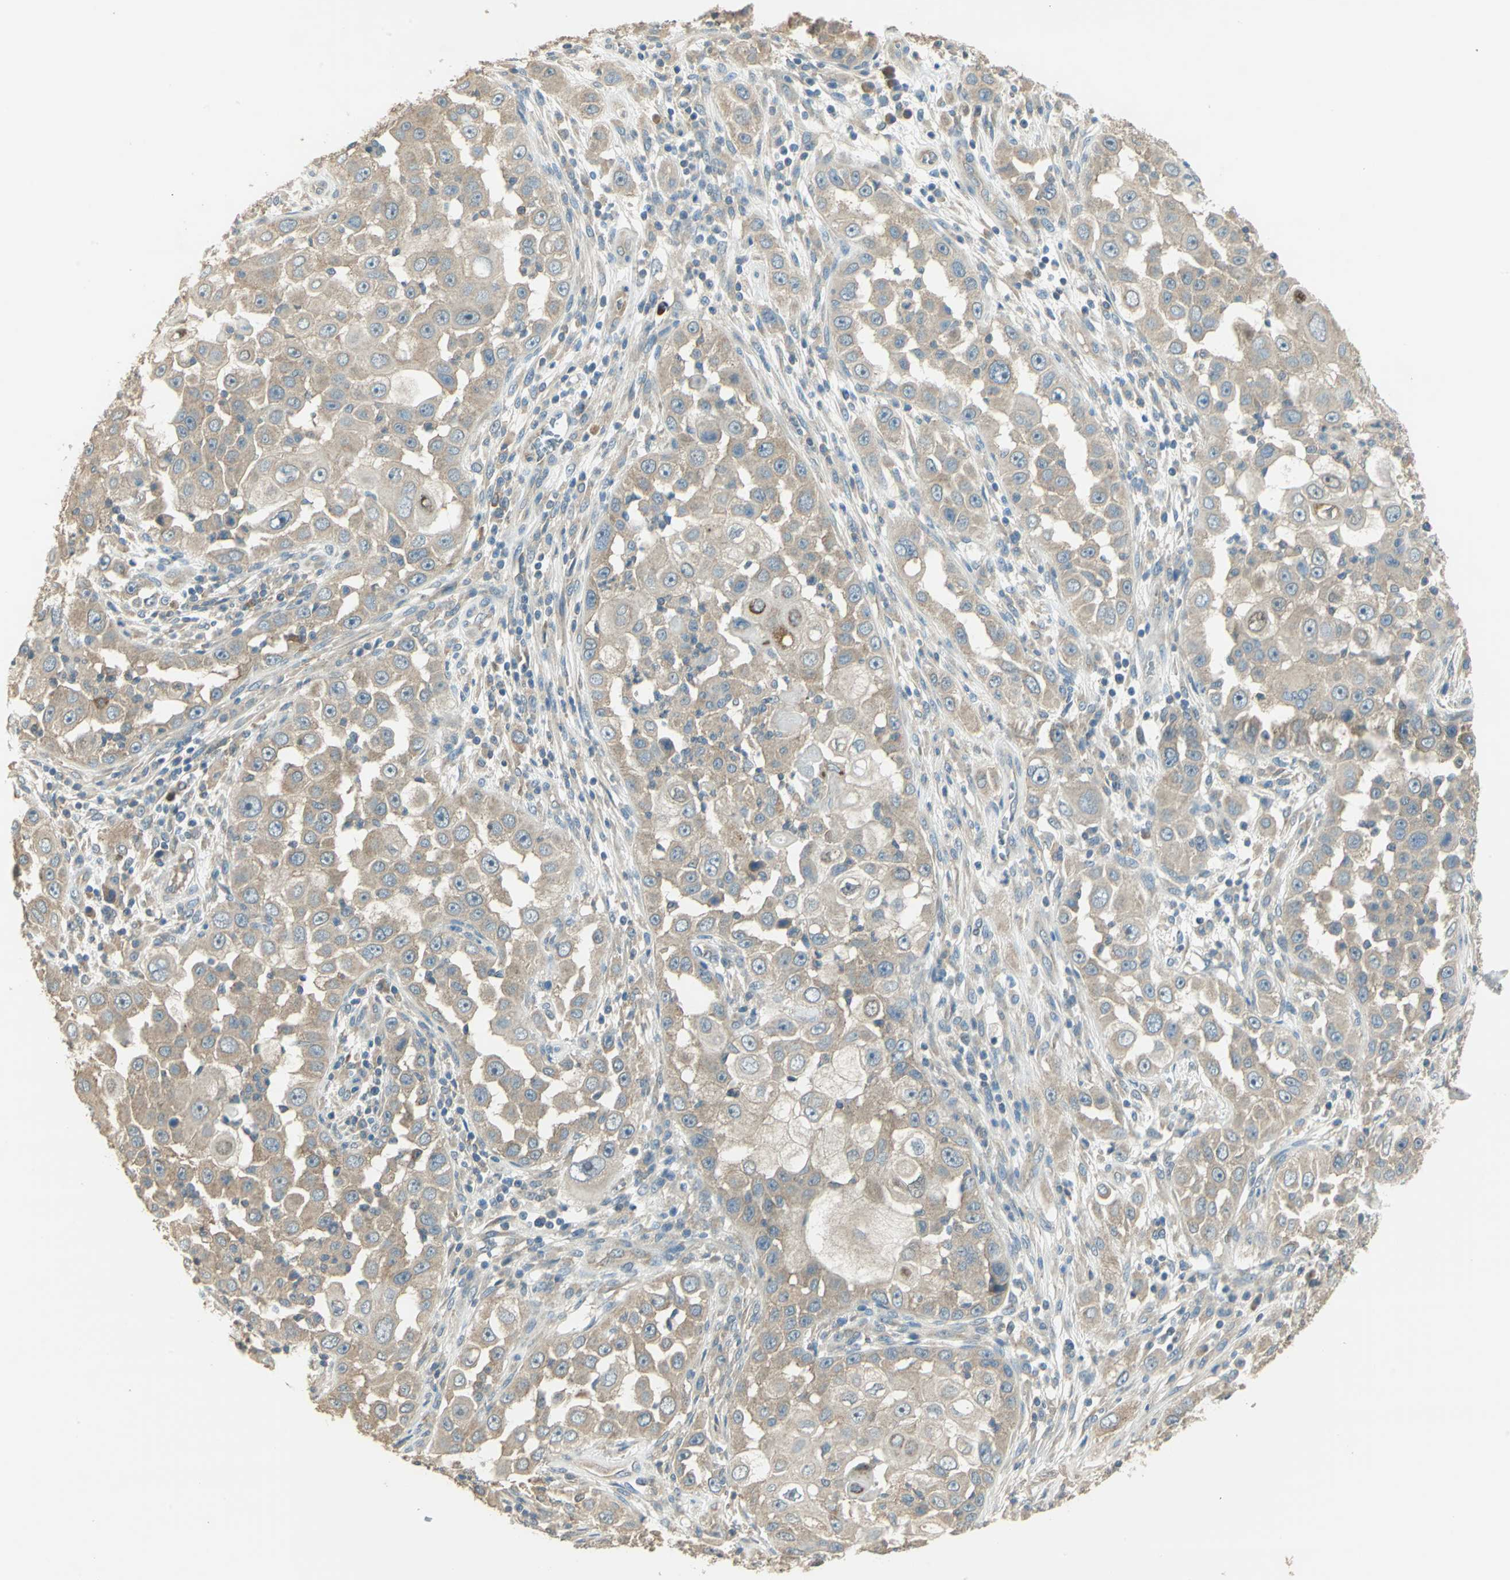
{"staining": {"intensity": "moderate", "quantity": ">75%", "location": "cytoplasmic/membranous"}, "tissue": "head and neck cancer", "cell_type": "Tumor cells", "image_type": "cancer", "snomed": [{"axis": "morphology", "description": "Carcinoma, NOS"}, {"axis": "topography", "description": "Head-Neck"}], "caption": "Immunohistochemical staining of human head and neck cancer displays moderate cytoplasmic/membranous protein staining in approximately >75% of tumor cells.", "gene": "SHC2", "patient": {"sex": "male", "age": 87}}